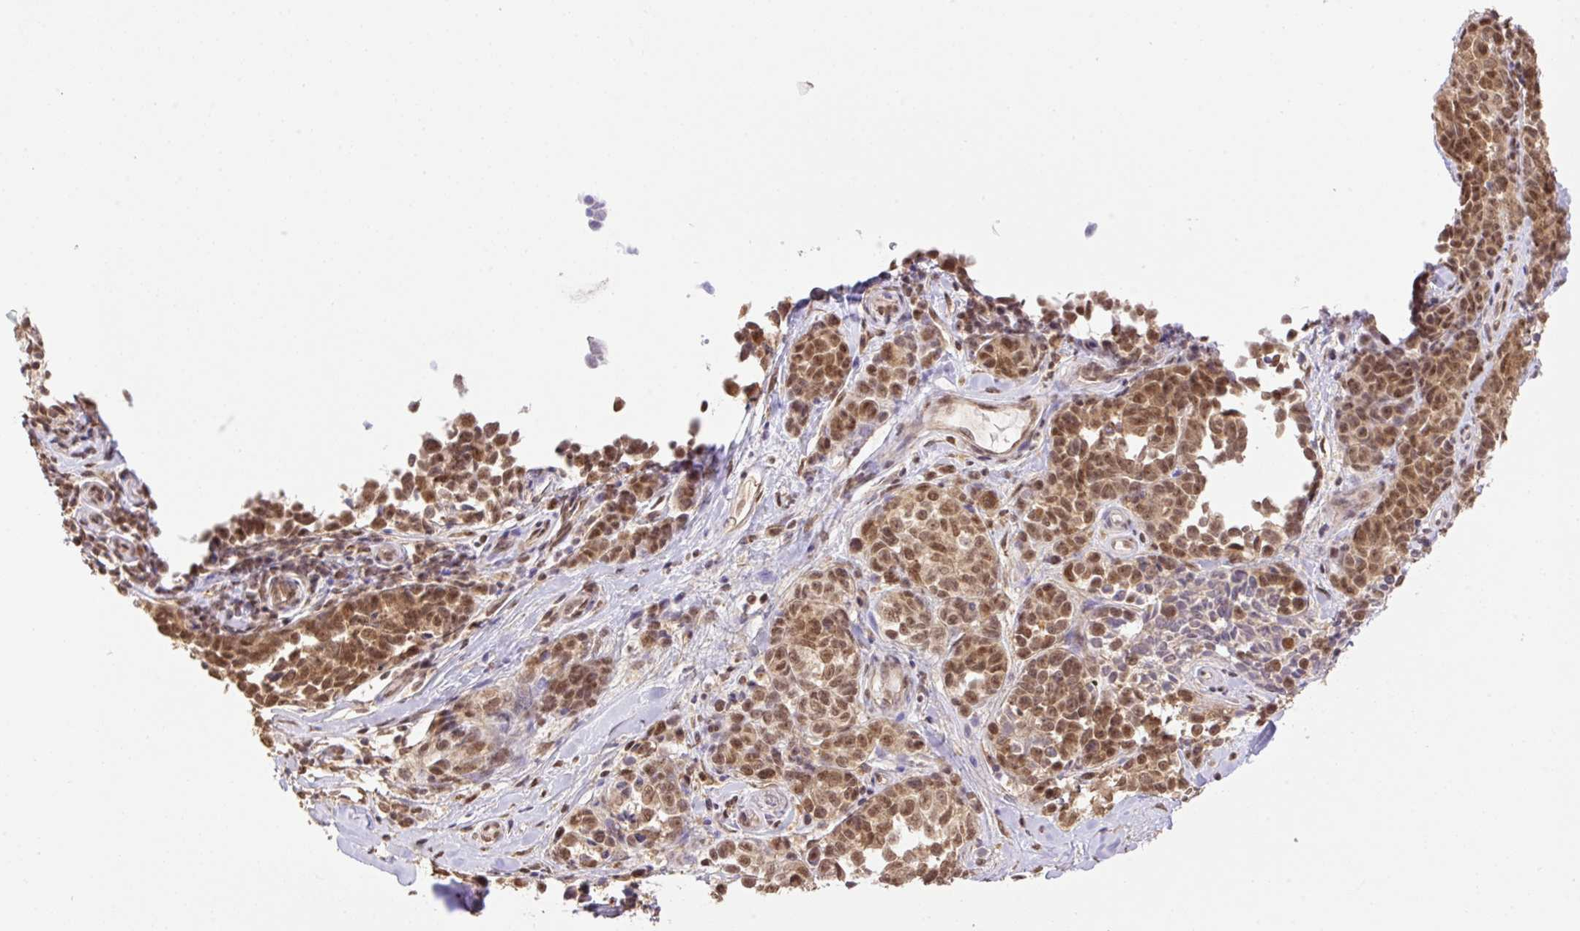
{"staining": {"intensity": "moderate", "quantity": ">75%", "location": "cytoplasmic/membranous,nuclear"}, "tissue": "melanoma", "cell_type": "Tumor cells", "image_type": "cancer", "snomed": [{"axis": "morphology", "description": "Malignant melanoma, NOS"}, {"axis": "topography", "description": "Skin"}], "caption": "IHC (DAB (3,3'-diaminobenzidine)) staining of malignant melanoma demonstrates moderate cytoplasmic/membranous and nuclear protein positivity in about >75% of tumor cells. (brown staining indicates protein expression, while blue staining denotes nuclei).", "gene": "VPS25", "patient": {"sex": "female", "age": 64}}